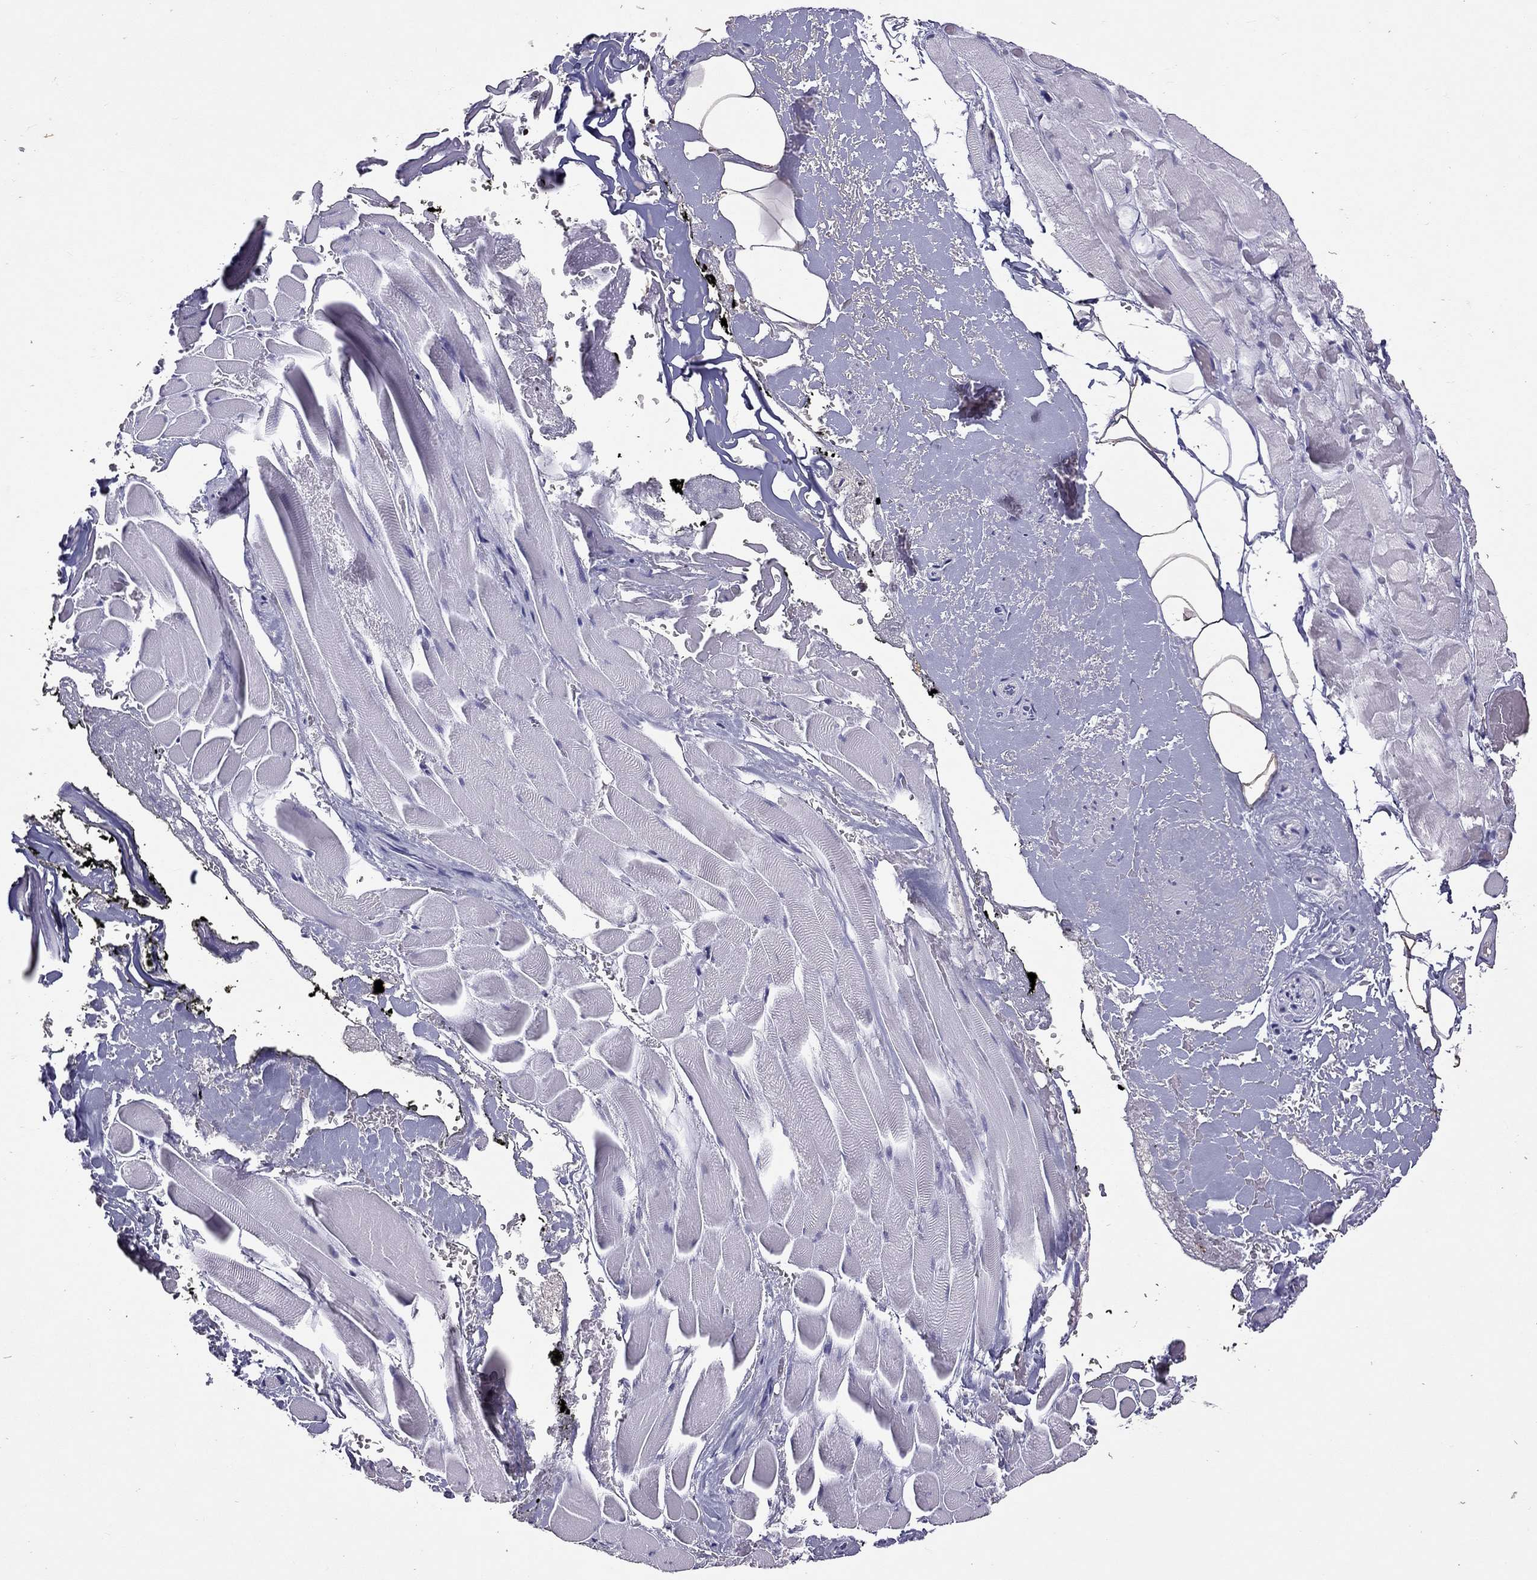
{"staining": {"intensity": "negative", "quantity": "none", "location": "none"}, "tissue": "adipose tissue", "cell_type": "Adipocytes", "image_type": "normal", "snomed": [{"axis": "morphology", "description": "Normal tissue, NOS"}, {"axis": "topography", "description": "Anal"}, {"axis": "topography", "description": "Peripheral nerve tissue"}], "caption": "Human adipose tissue stained for a protein using immunohistochemistry shows no staining in adipocytes.", "gene": "PSMB11", "patient": {"sex": "male", "age": 53}}